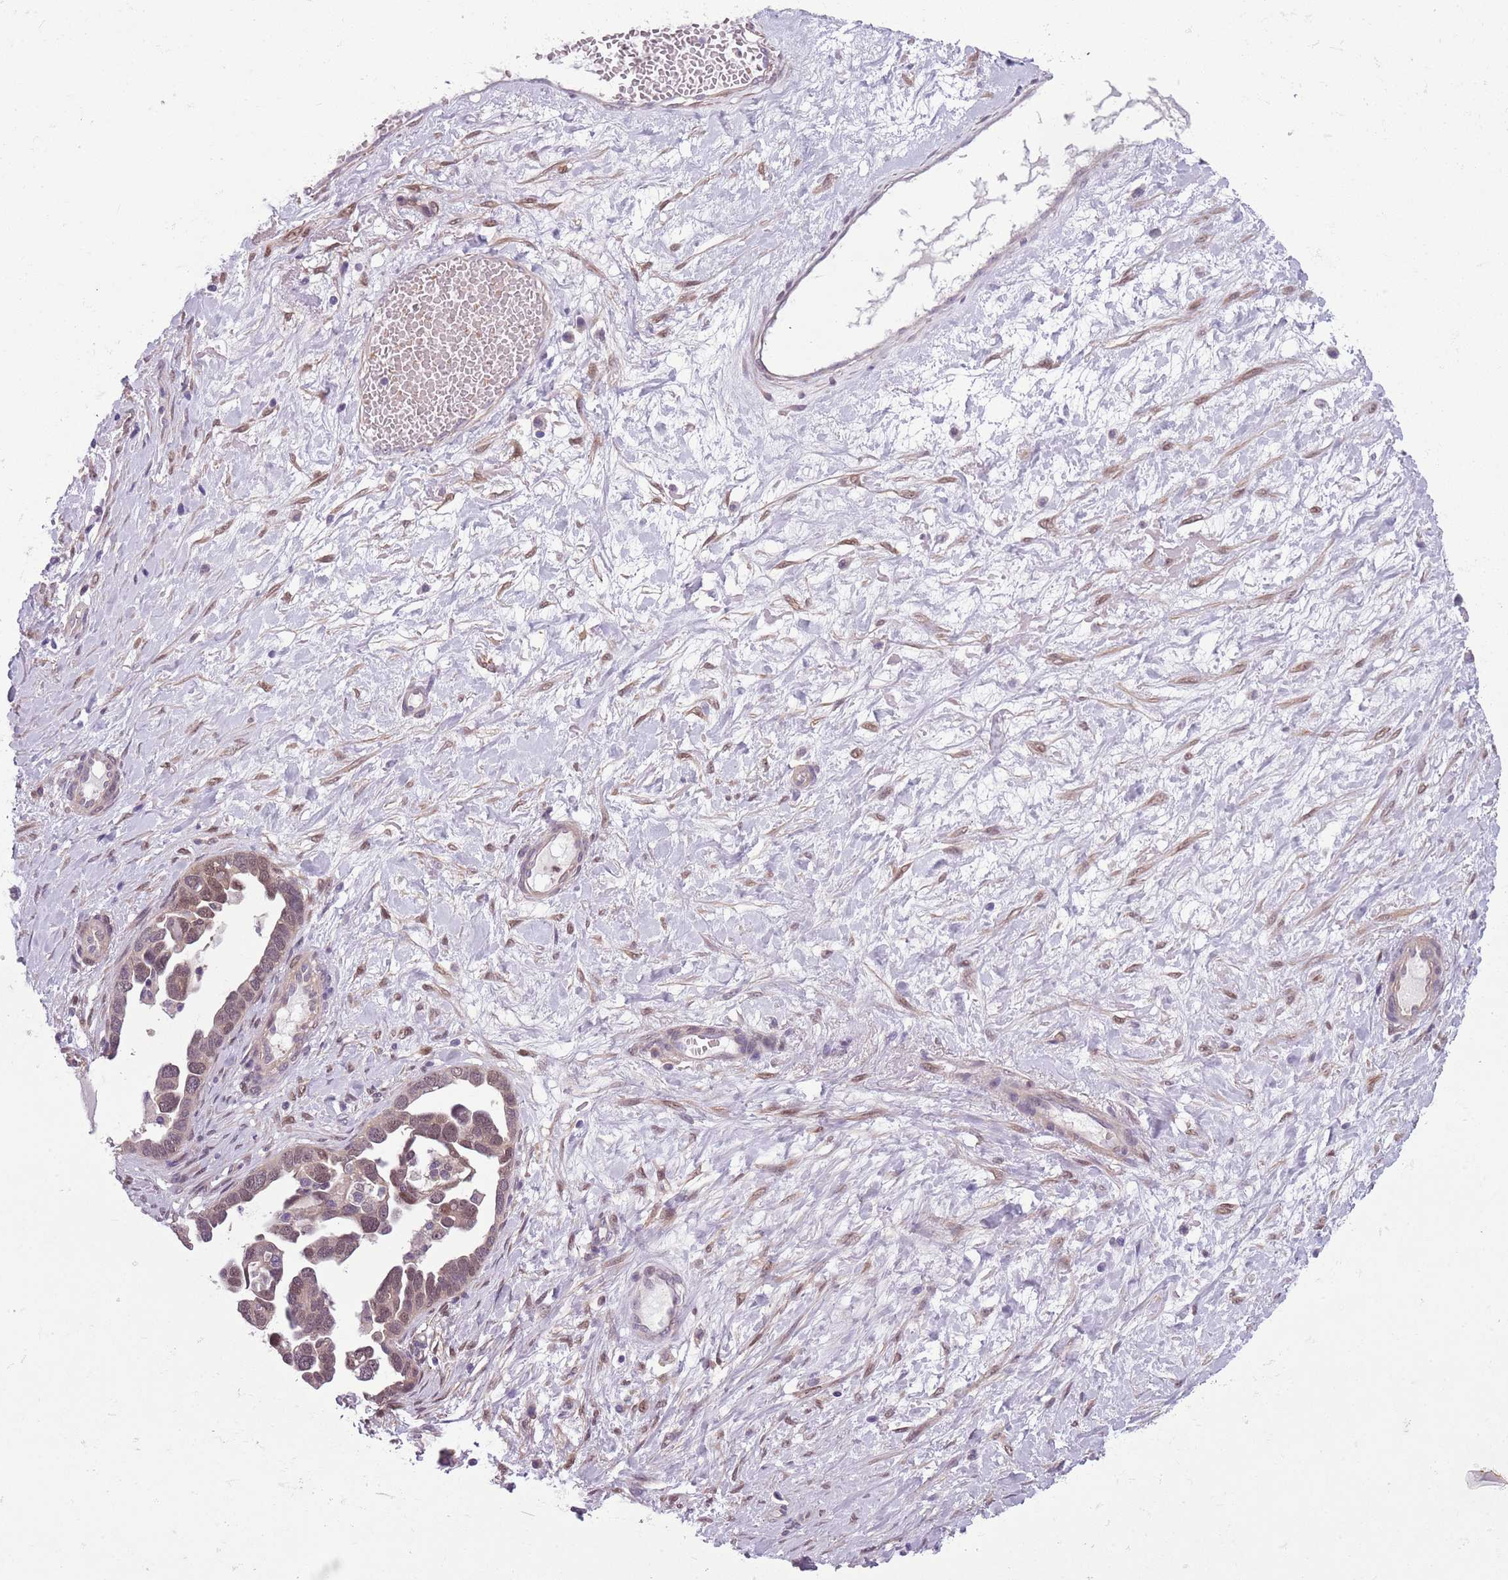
{"staining": {"intensity": "moderate", "quantity": "25%-75%", "location": "nuclear"}, "tissue": "ovarian cancer", "cell_type": "Tumor cells", "image_type": "cancer", "snomed": [{"axis": "morphology", "description": "Cystadenocarcinoma, serous, NOS"}, {"axis": "topography", "description": "Ovary"}], "caption": "A brown stain shows moderate nuclear staining of a protein in serous cystadenocarcinoma (ovarian) tumor cells.", "gene": "ADCY7", "patient": {"sex": "female", "age": 54}}